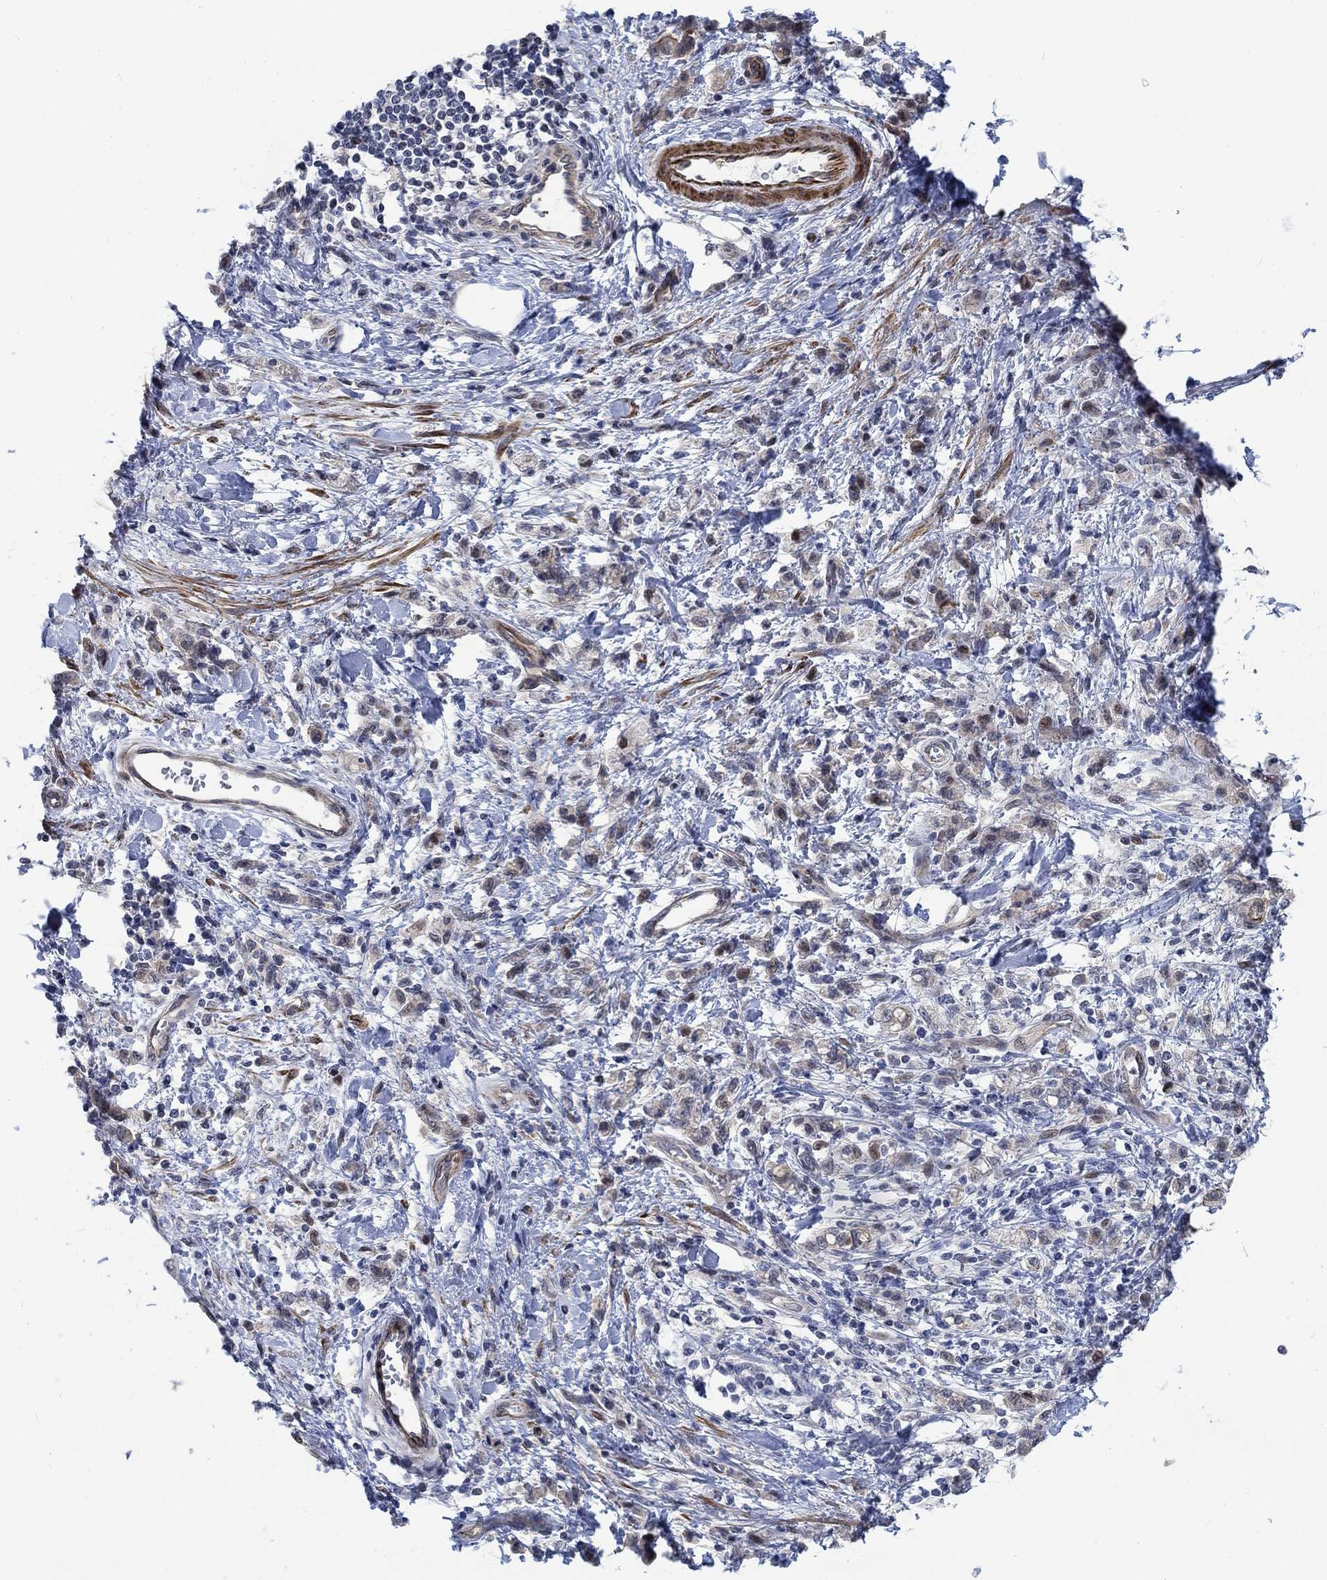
{"staining": {"intensity": "moderate", "quantity": "<25%", "location": "nuclear"}, "tissue": "stomach cancer", "cell_type": "Tumor cells", "image_type": "cancer", "snomed": [{"axis": "morphology", "description": "Adenocarcinoma, NOS"}, {"axis": "topography", "description": "Stomach"}], "caption": "Protein analysis of stomach adenocarcinoma tissue demonstrates moderate nuclear staining in approximately <25% of tumor cells. (brown staining indicates protein expression, while blue staining denotes nuclei).", "gene": "KCNH8", "patient": {"sex": "male", "age": 77}}